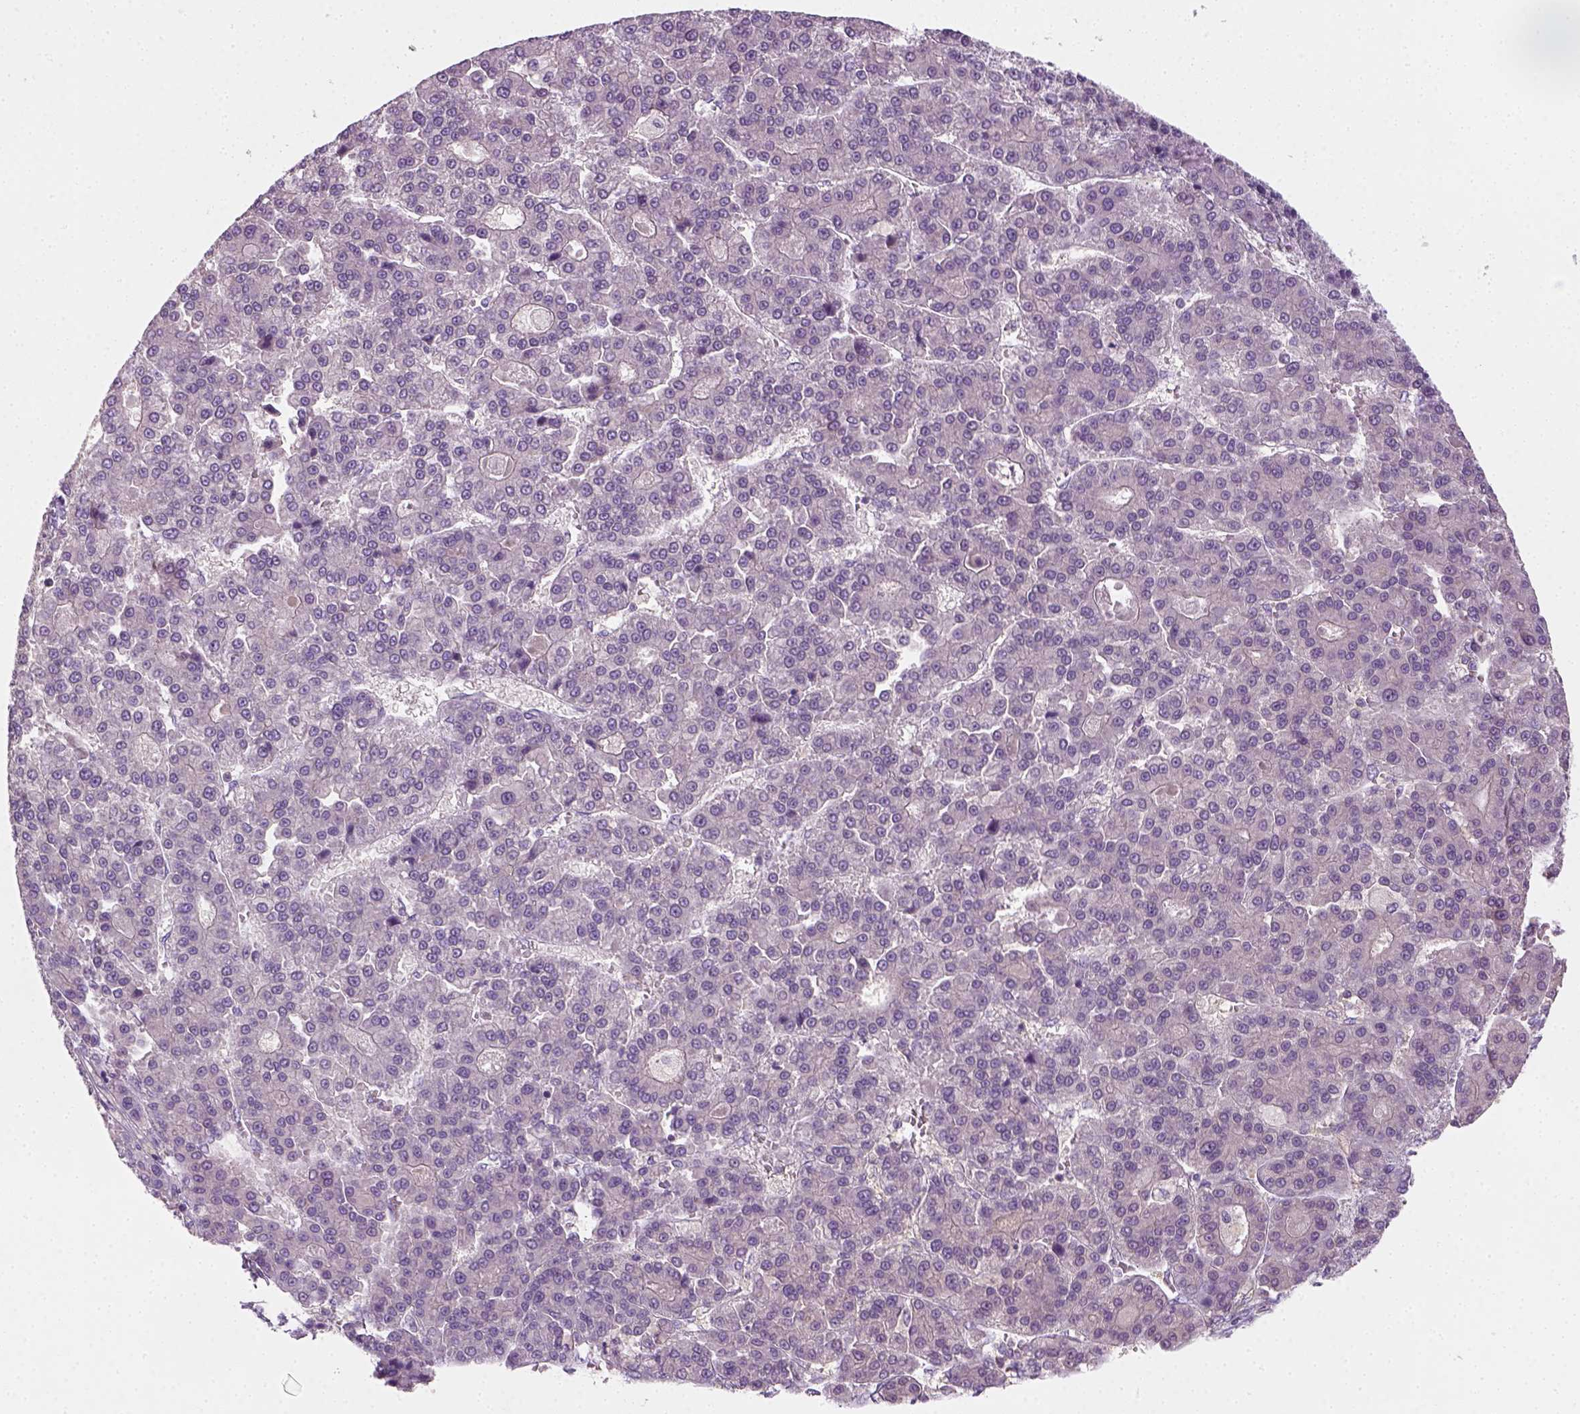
{"staining": {"intensity": "negative", "quantity": "none", "location": "none"}, "tissue": "liver cancer", "cell_type": "Tumor cells", "image_type": "cancer", "snomed": [{"axis": "morphology", "description": "Carcinoma, Hepatocellular, NOS"}, {"axis": "topography", "description": "Liver"}], "caption": "High magnification brightfield microscopy of hepatocellular carcinoma (liver) stained with DAB (3,3'-diaminobenzidine) (brown) and counterstained with hematoxylin (blue): tumor cells show no significant positivity.", "gene": "EPHB1", "patient": {"sex": "male", "age": 70}}